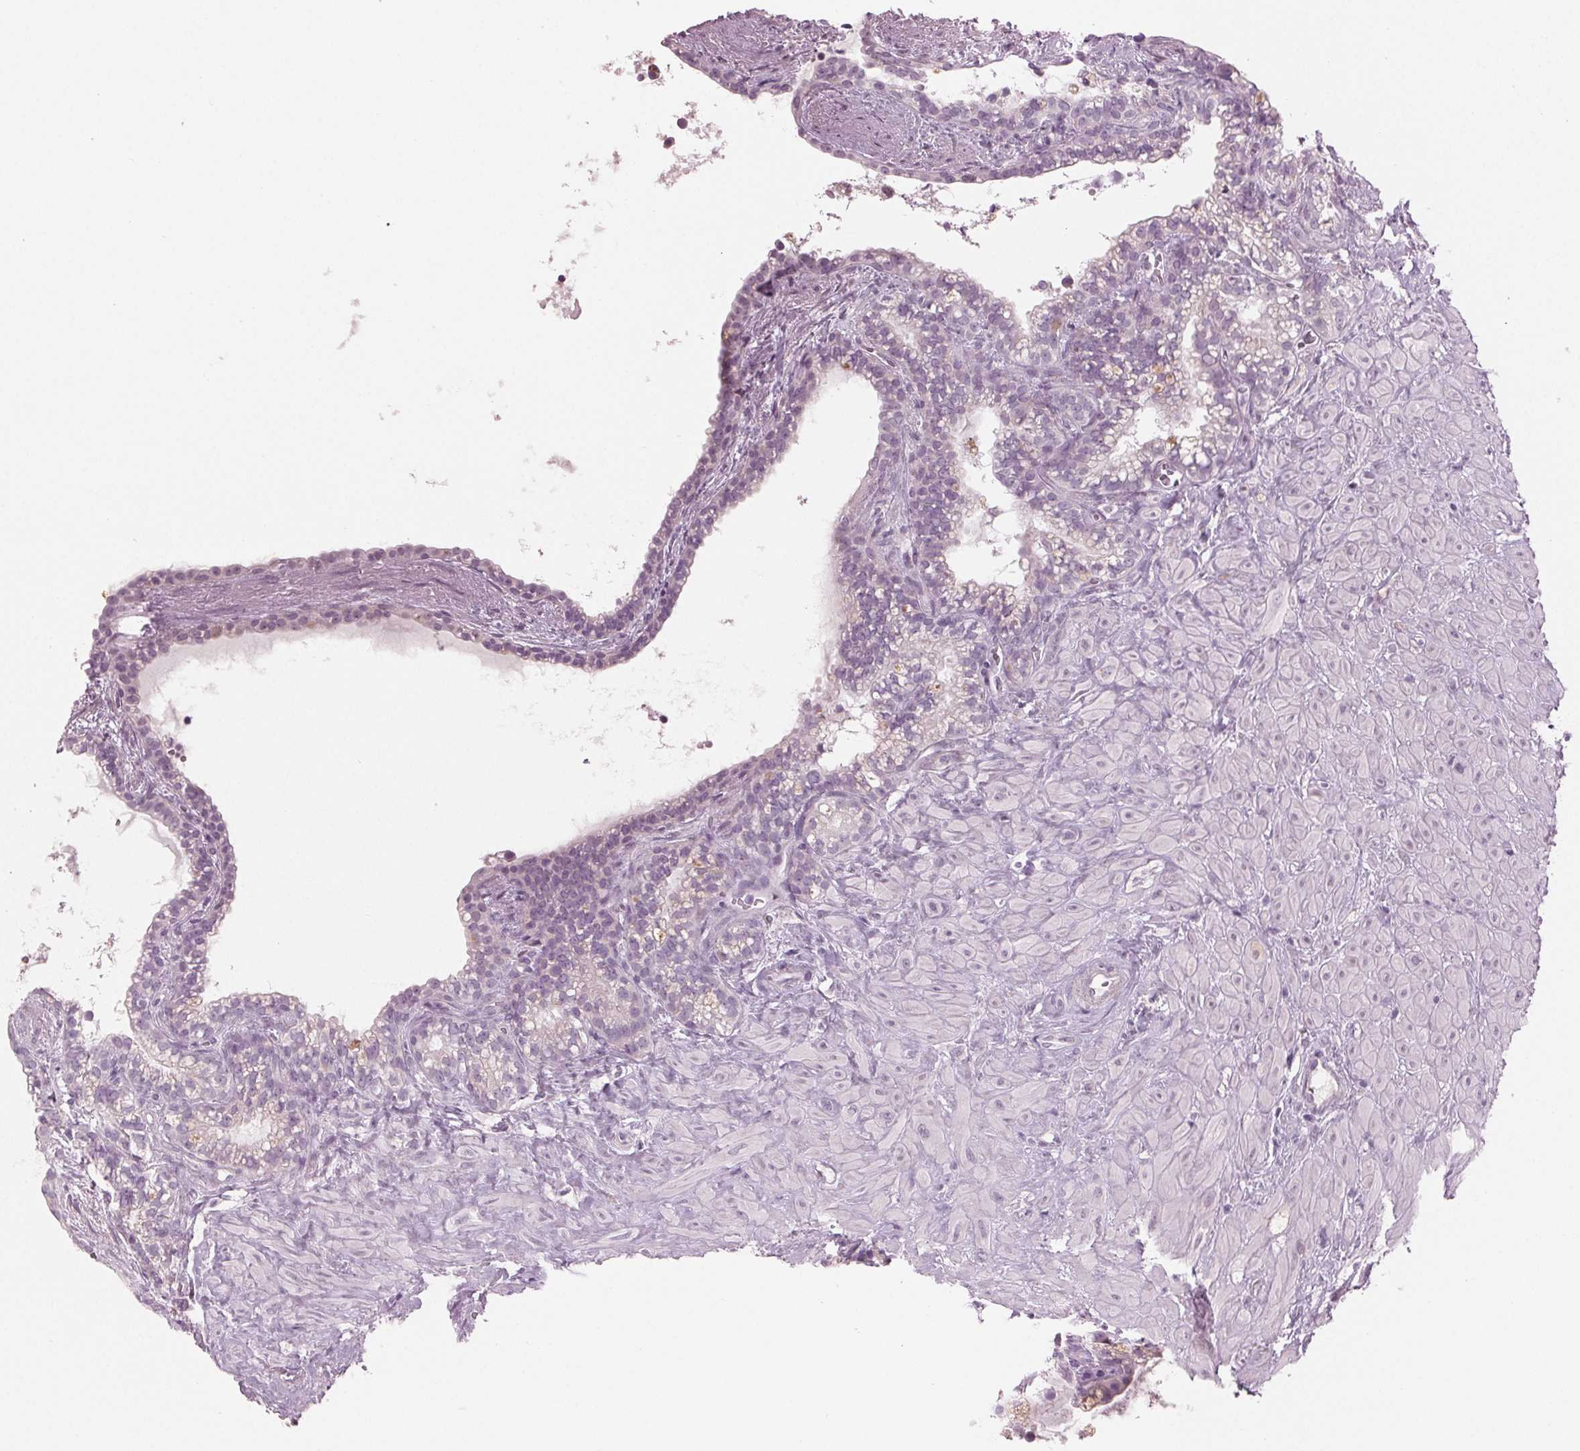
{"staining": {"intensity": "negative", "quantity": "none", "location": "none"}, "tissue": "seminal vesicle", "cell_type": "Glandular cells", "image_type": "normal", "snomed": [{"axis": "morphology", "description": "Normal tissue, NOS"}, {"axis": "topography", "description": "Seminal veicle"}], "caption": "An image of seminal vesicle stained for a protein exhibits no brown staining in glandular cells. The staining is performed using DAB brown chromogen with nuclei counter-stained in using hematoxylin.", "gene": "PRAP1", "patient": {"sex": "male", "age": 76}}